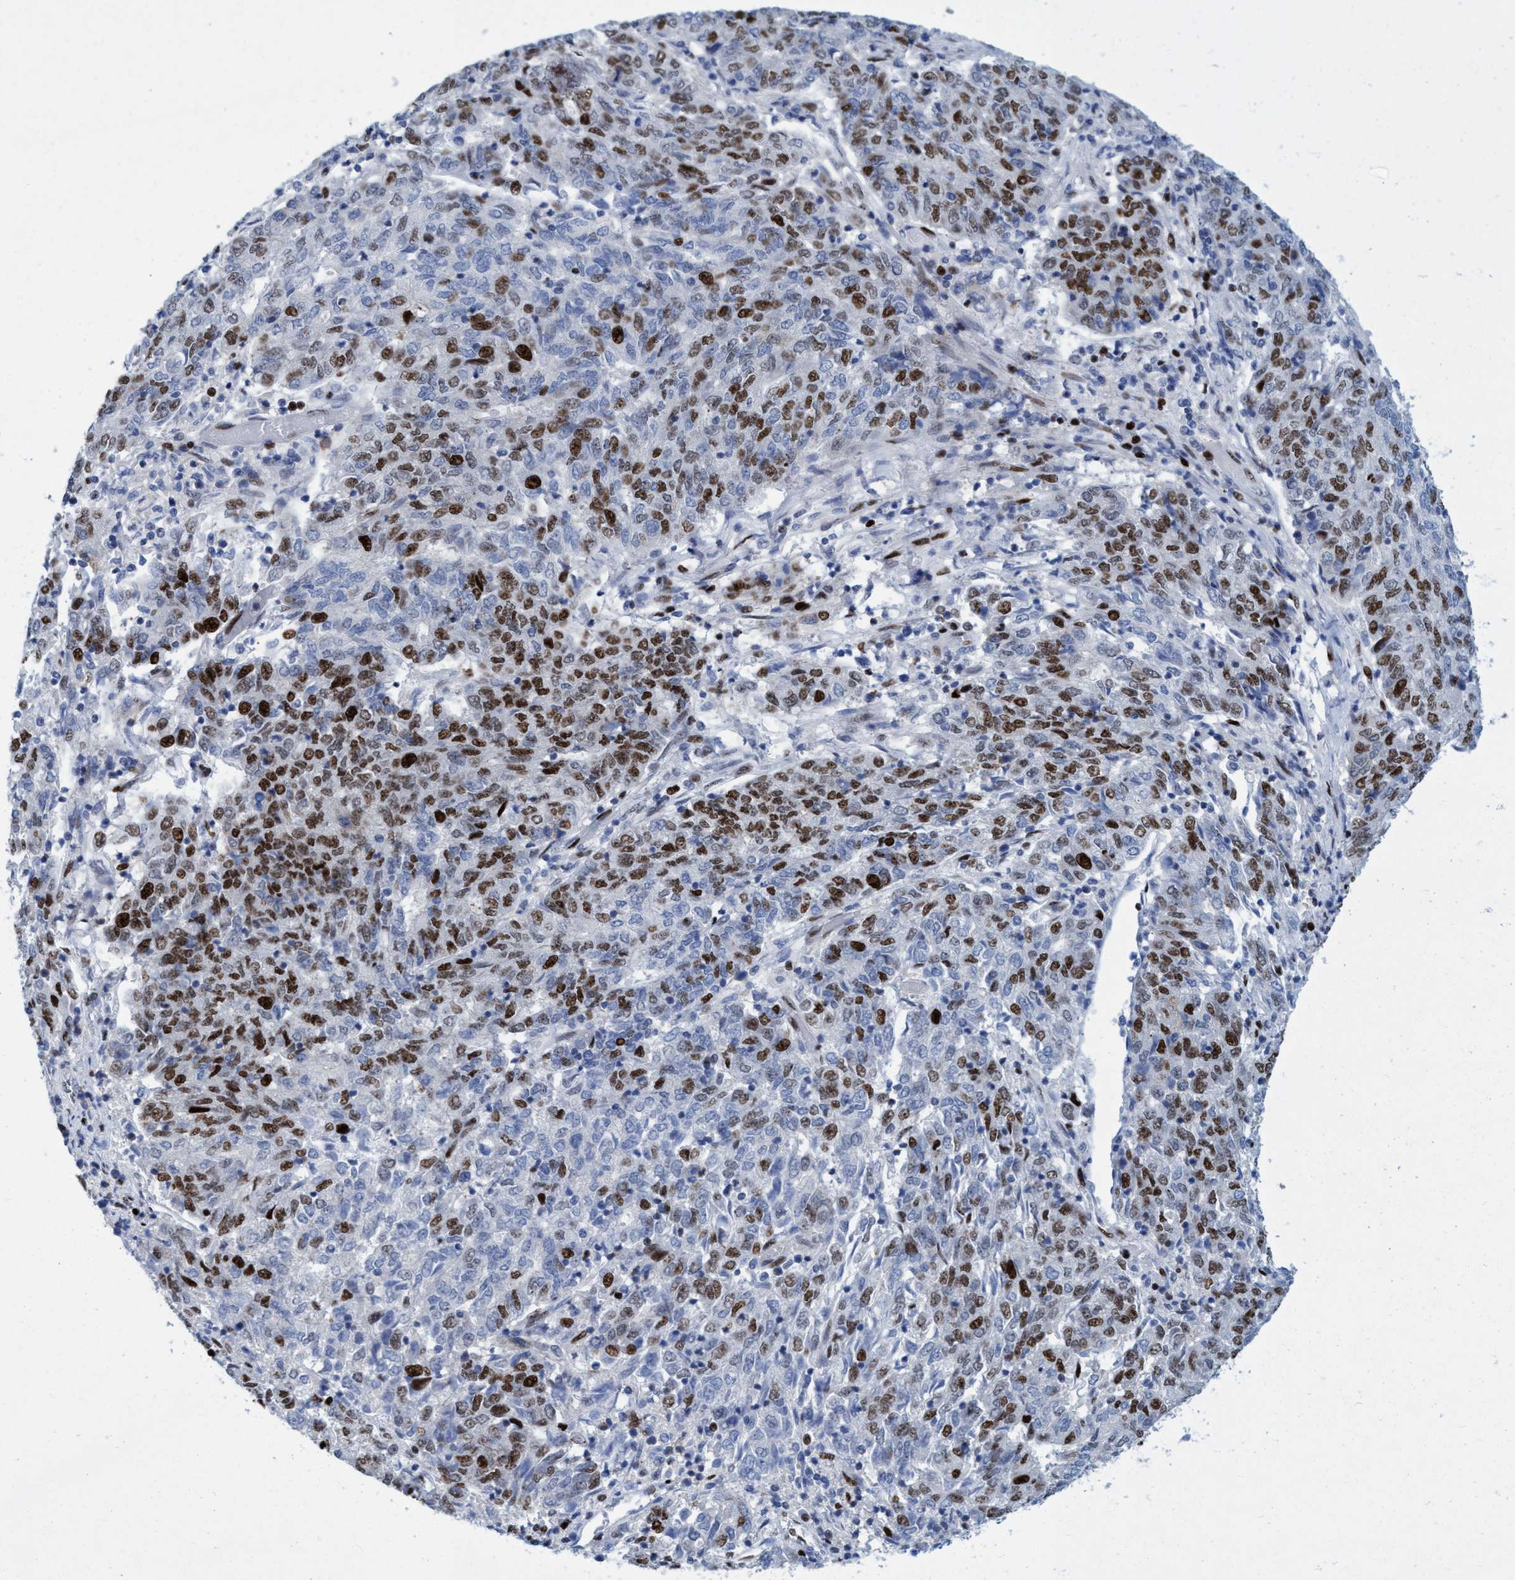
{"staining": {"intensity": "moderate", "quantity": "25%-75%", "location": "nuclear"}, "tissue": "endometrial cancer", "cell_type": "Tumor cells", "image_type": "cancer", "snomed": [{"axis": "morphology", "description": "Adenocarcinoma, NOS"}, {"axis": "topography", "description": "Endometrium"}], "caption": "The histopathology image reveals staining of endometrial cancer, revealing moderate nuclear protein positivity (brown color) within tumor cells.", "gene": "R3HCC1", "patient": {"sex": "female", "age": 80}}